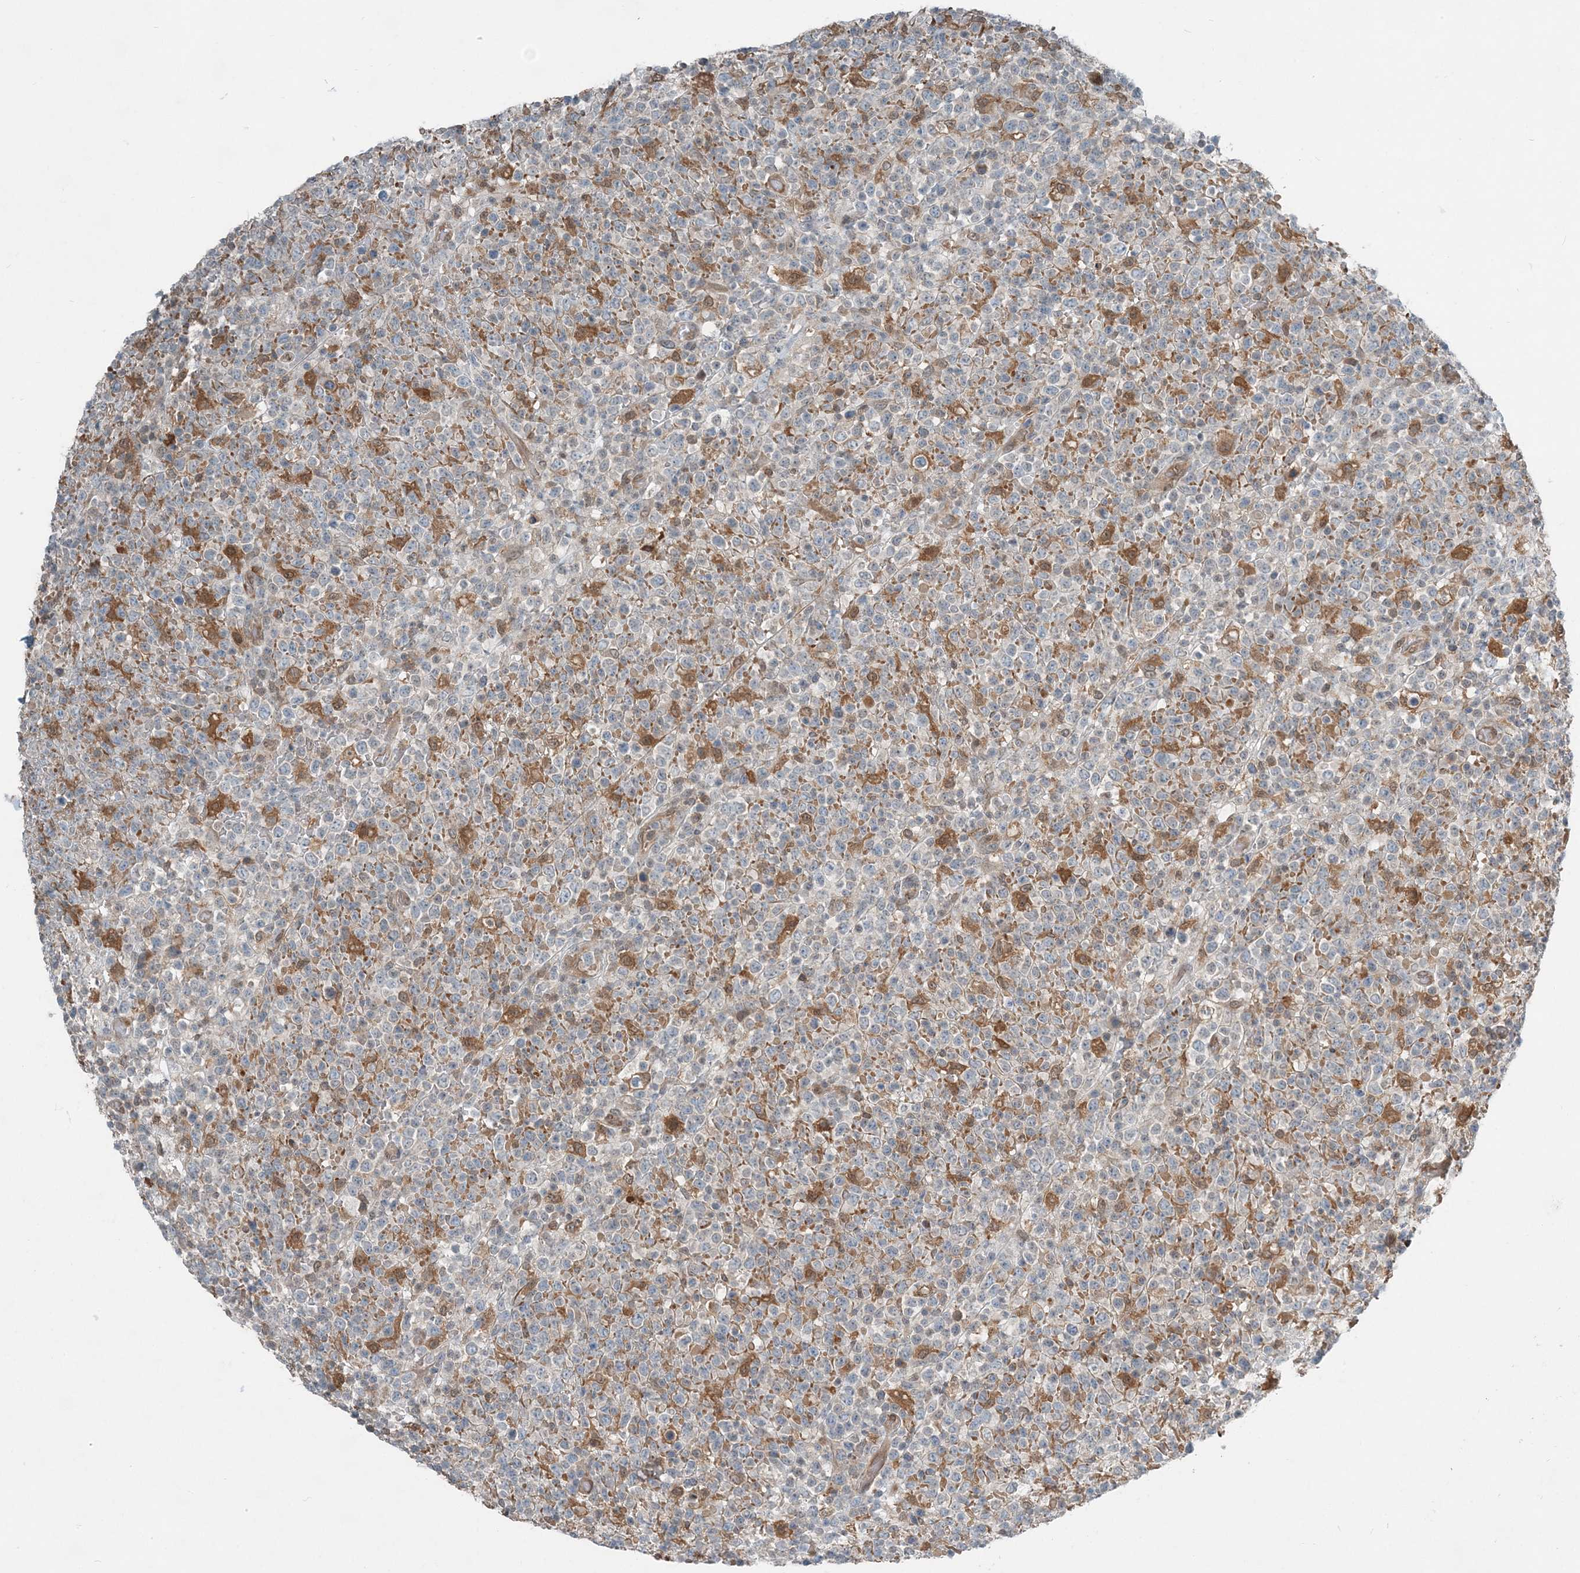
{"staining": {"intensity": "moderate", "quantity": "<25%", "location": "cytoplasmic/membranous"}, "tissue": "lymphoma", "cell_type": "Tumor cells", "image_type": "cancer", "snomed": [{"axis": "morphology", "description": "Malignant lymphoma, non-Hodgkin's type, High grade"}, {"axis": "topography", "description": "Colon"}], "caption": "Protein expression analysis of human lymphoma reveals moderate cytoplasmic/membranous expression in approximately <25% of tumor cells.", "gene": "ARMH1", "patient": {"sex": "female", "age": 53}}